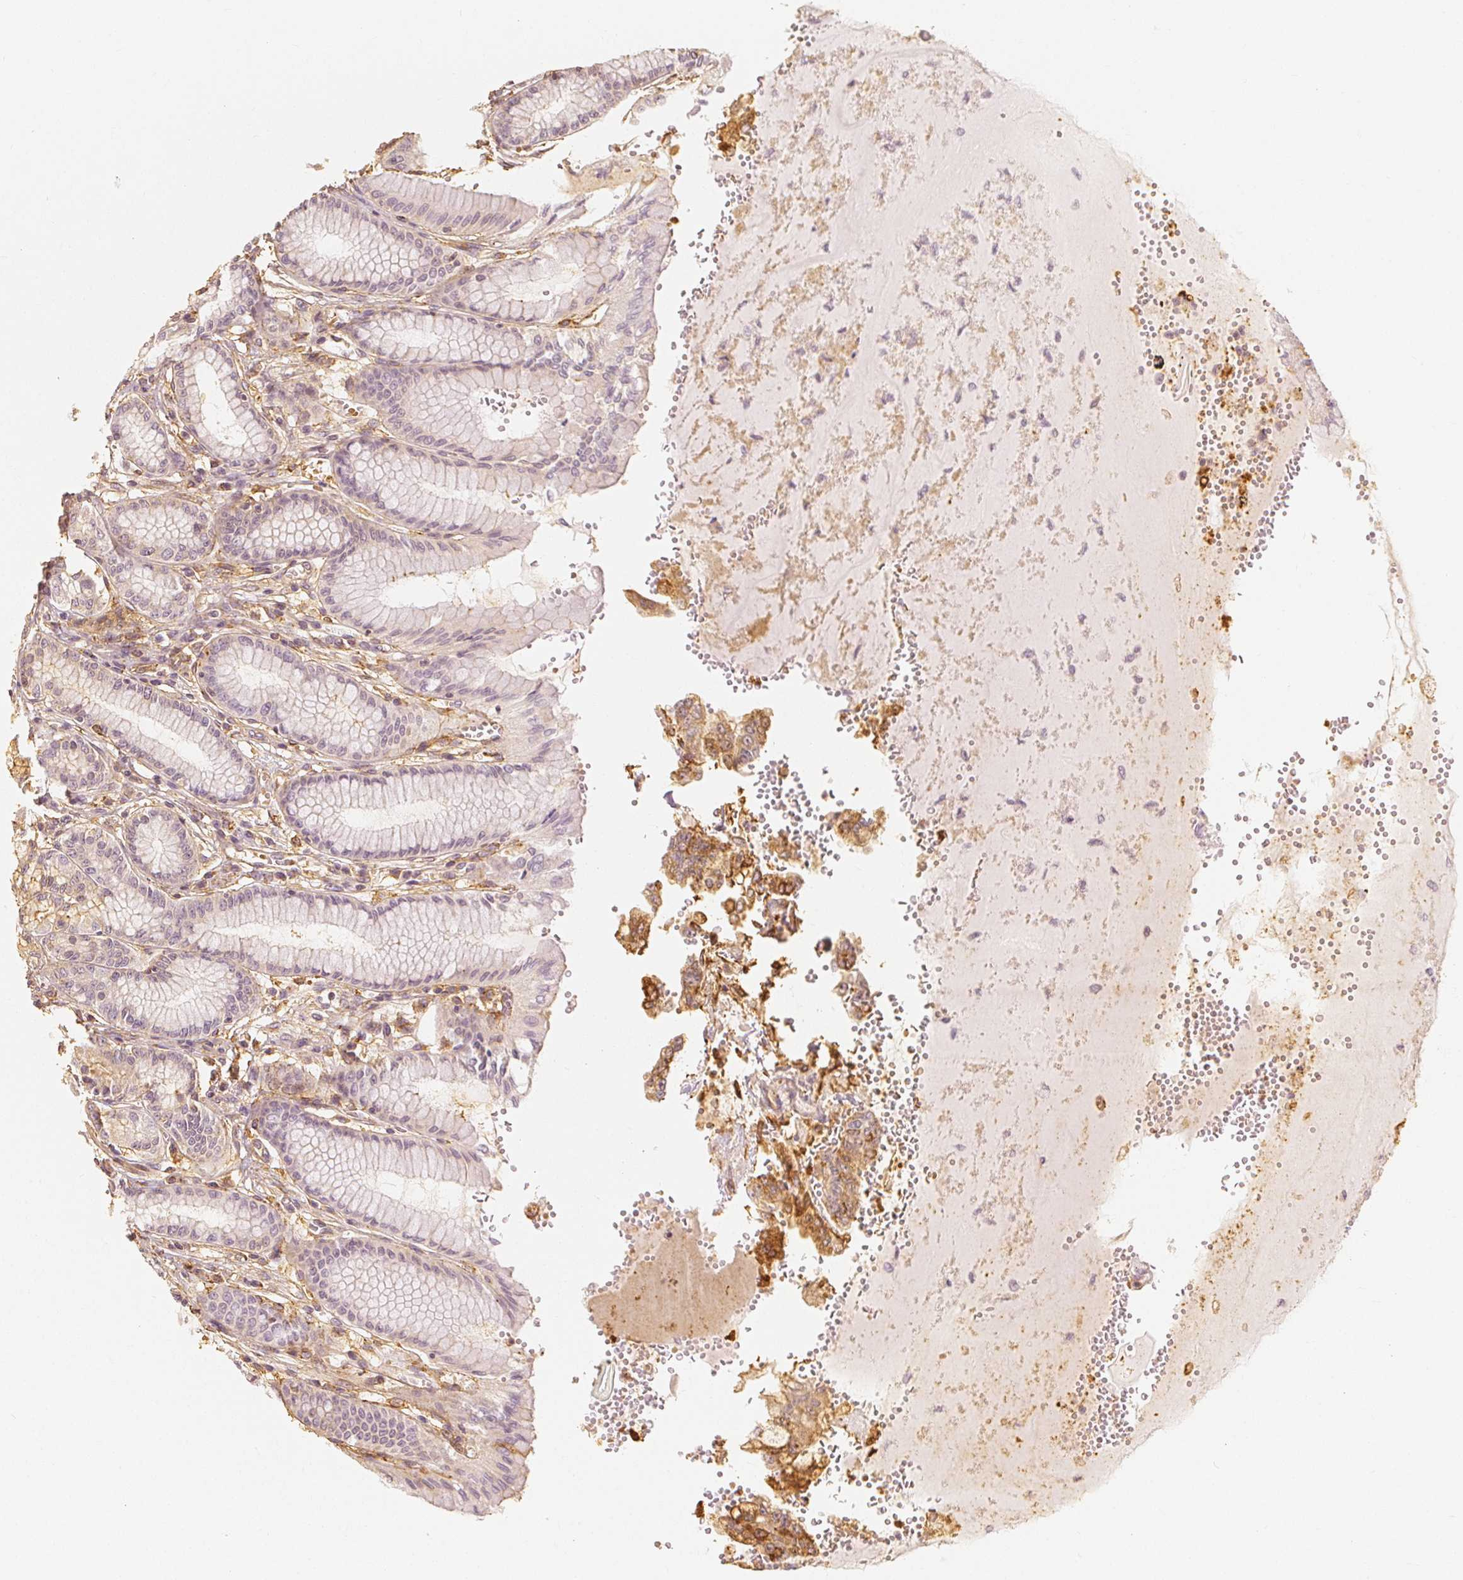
{"staining": {"intensity": "moderate", "quantity": "25%-75%", "location": "cytoplasmic/membranous"}, "tissue": "stomach", "cell_type": "Glandular cells", "image_type": "normal", "snomed": [{"axis": "morphology", "description": "Normal tissue, NOS"}, {"axis": "topography", "description": "Stomach"}, {"axis": "topography", "description": "Stomach, lower"}], "caption": "IHC staining of normal stomach, which displays medium levels of moderate cytoplasmic/membranous positivity in approximately 25%-75% of glandular cells indicating moderate cytoplasmic/membranous protein staining. The staining was performed using DAB (3,3'-diaminobenzidine) (brown) for protein detection and nuclei were counterstained in hematoxylin (blue).", "gene": "ARHGAP26", "patient": {"sex": "male", "age": 76}}